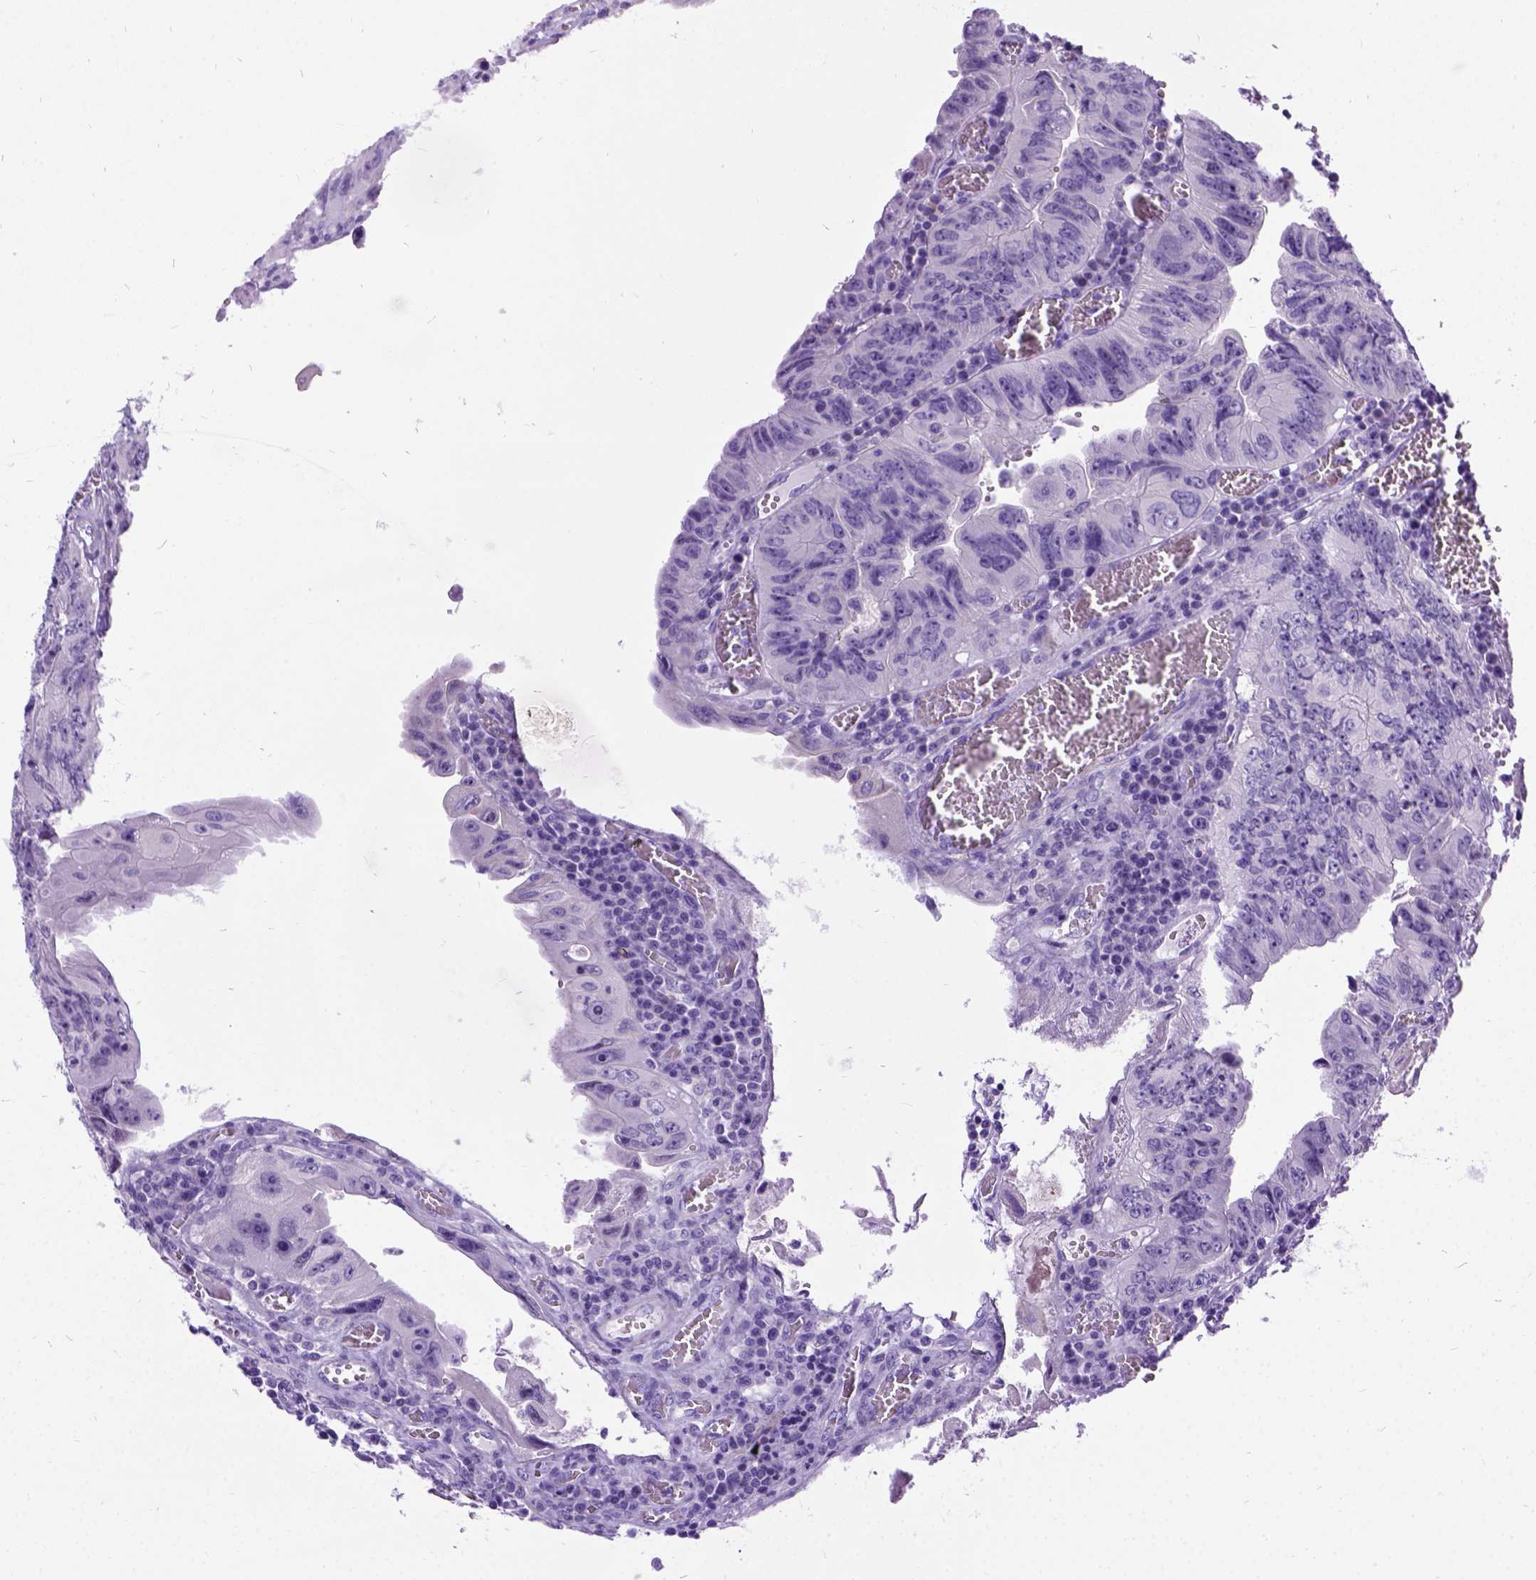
{"staining": {"intensity": "negative", "quantity": "none", "location": "none"}, "tissue": "colorectal cancer", "cell_type": "Tumor cells", "image_type": "cancer", "snomed": [{"axis": "morphology", "description": "Adenocarcinoma, NOS"}, {"axis": "topography", "description": "Colon"}], "caption": "Colorectal cancer (adenocarcinoma) was stained to show a protein in brown. There is no significant positivity in tumor cells. (IHC, brightfield microscopy, high magnification).", "gene": "PRG2", "patient": {"sex": "female", "age": 84}}